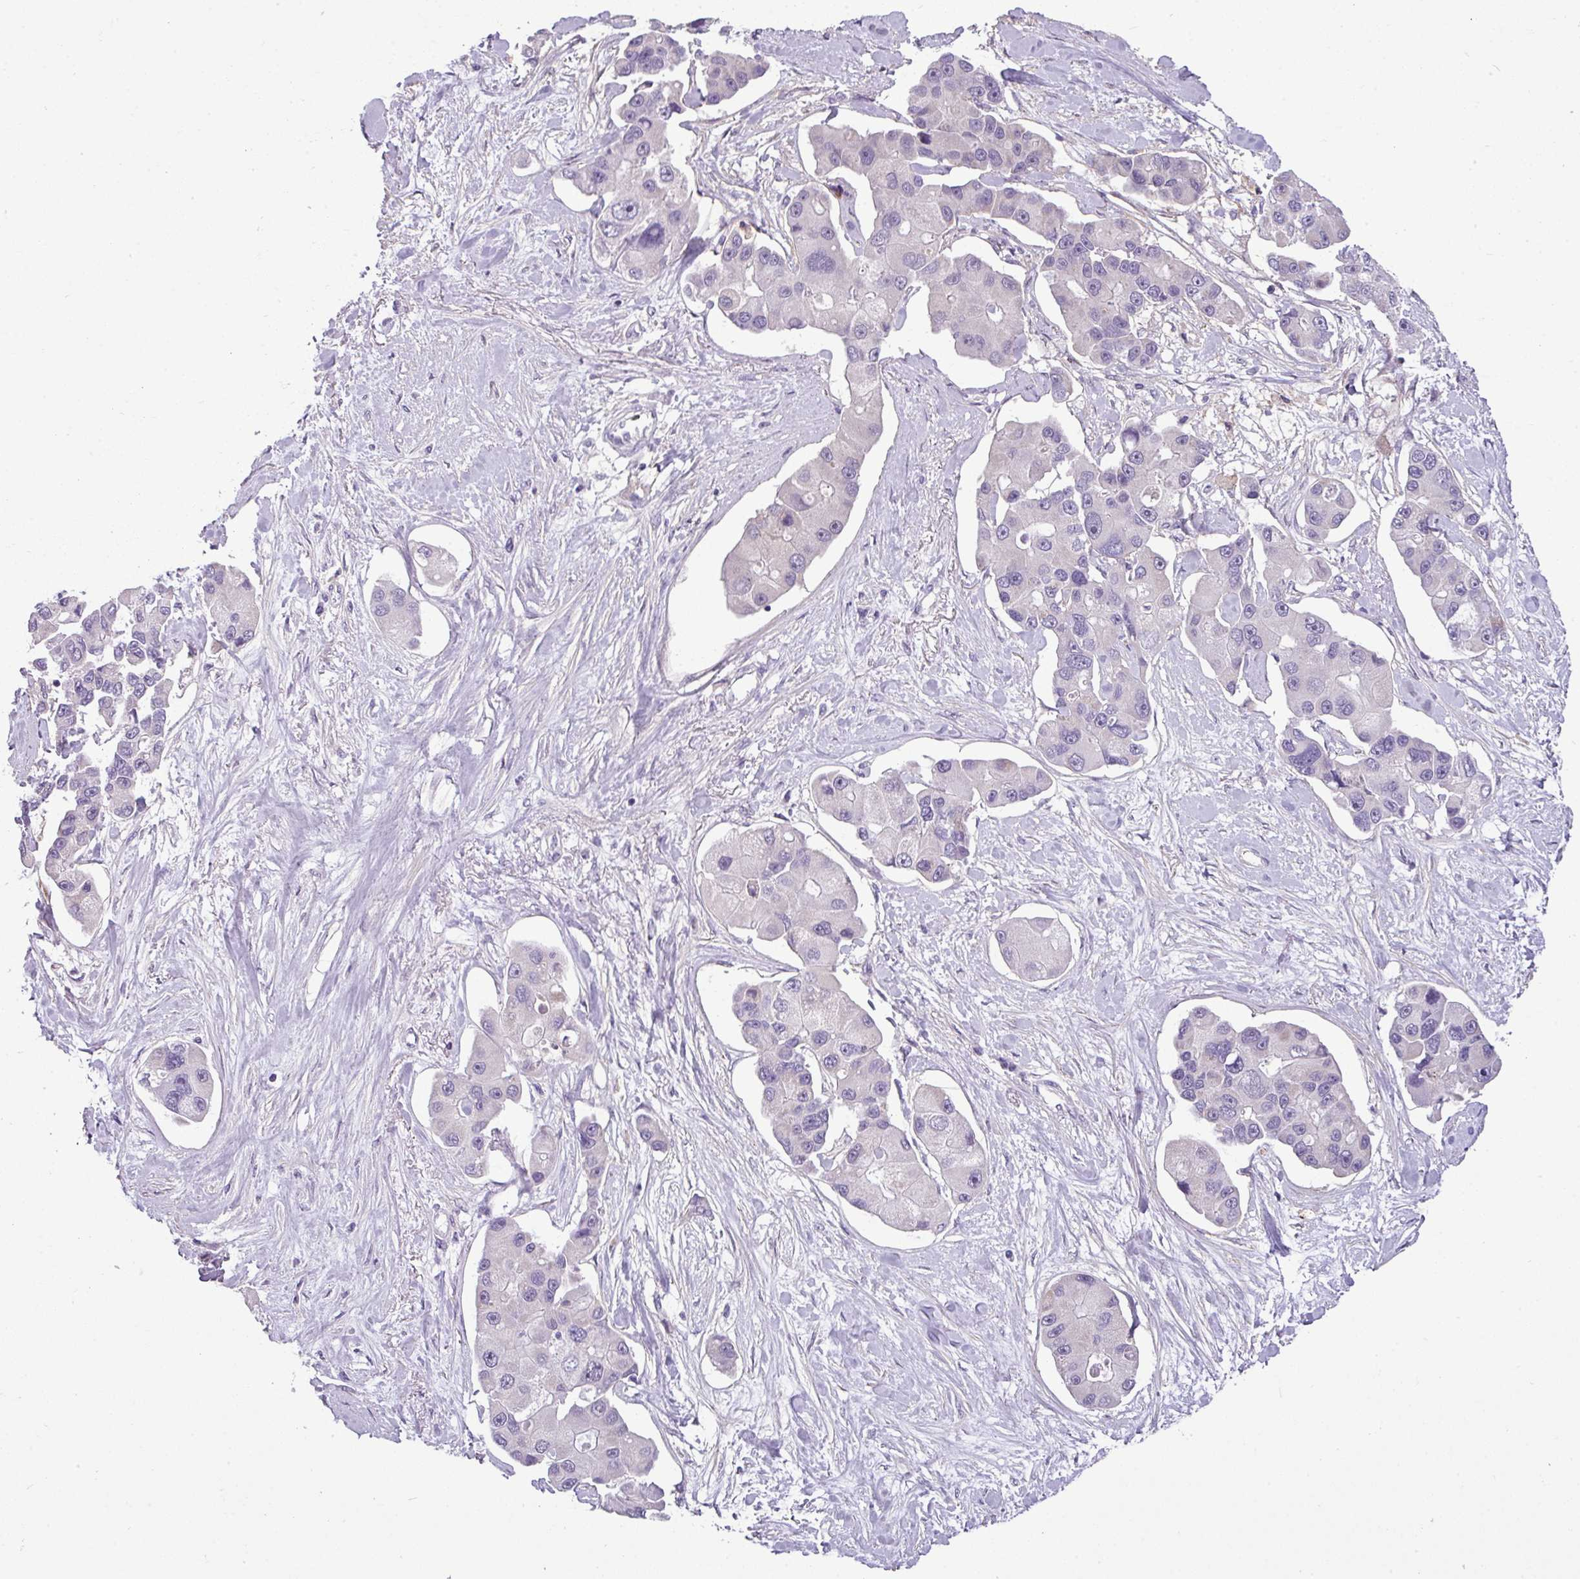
{"staining": {"intensity": "negative", "quantity": "none", "location": "none"}, "tissue": "lung cancer", "cell_type": "Tumor cells", "image_type": "cancer", "snomed": [{"axis": "morphology", "description": "Adenocarcinoma, NOS"}, {"axis": "topography", "description": "Lung"}], "caption": "Tumor cells are negative for protein expression in human lung cancer (adenocarcinoma).", "gene": "TMEM178B", "patient": {"sex": "female", "age": 54}}